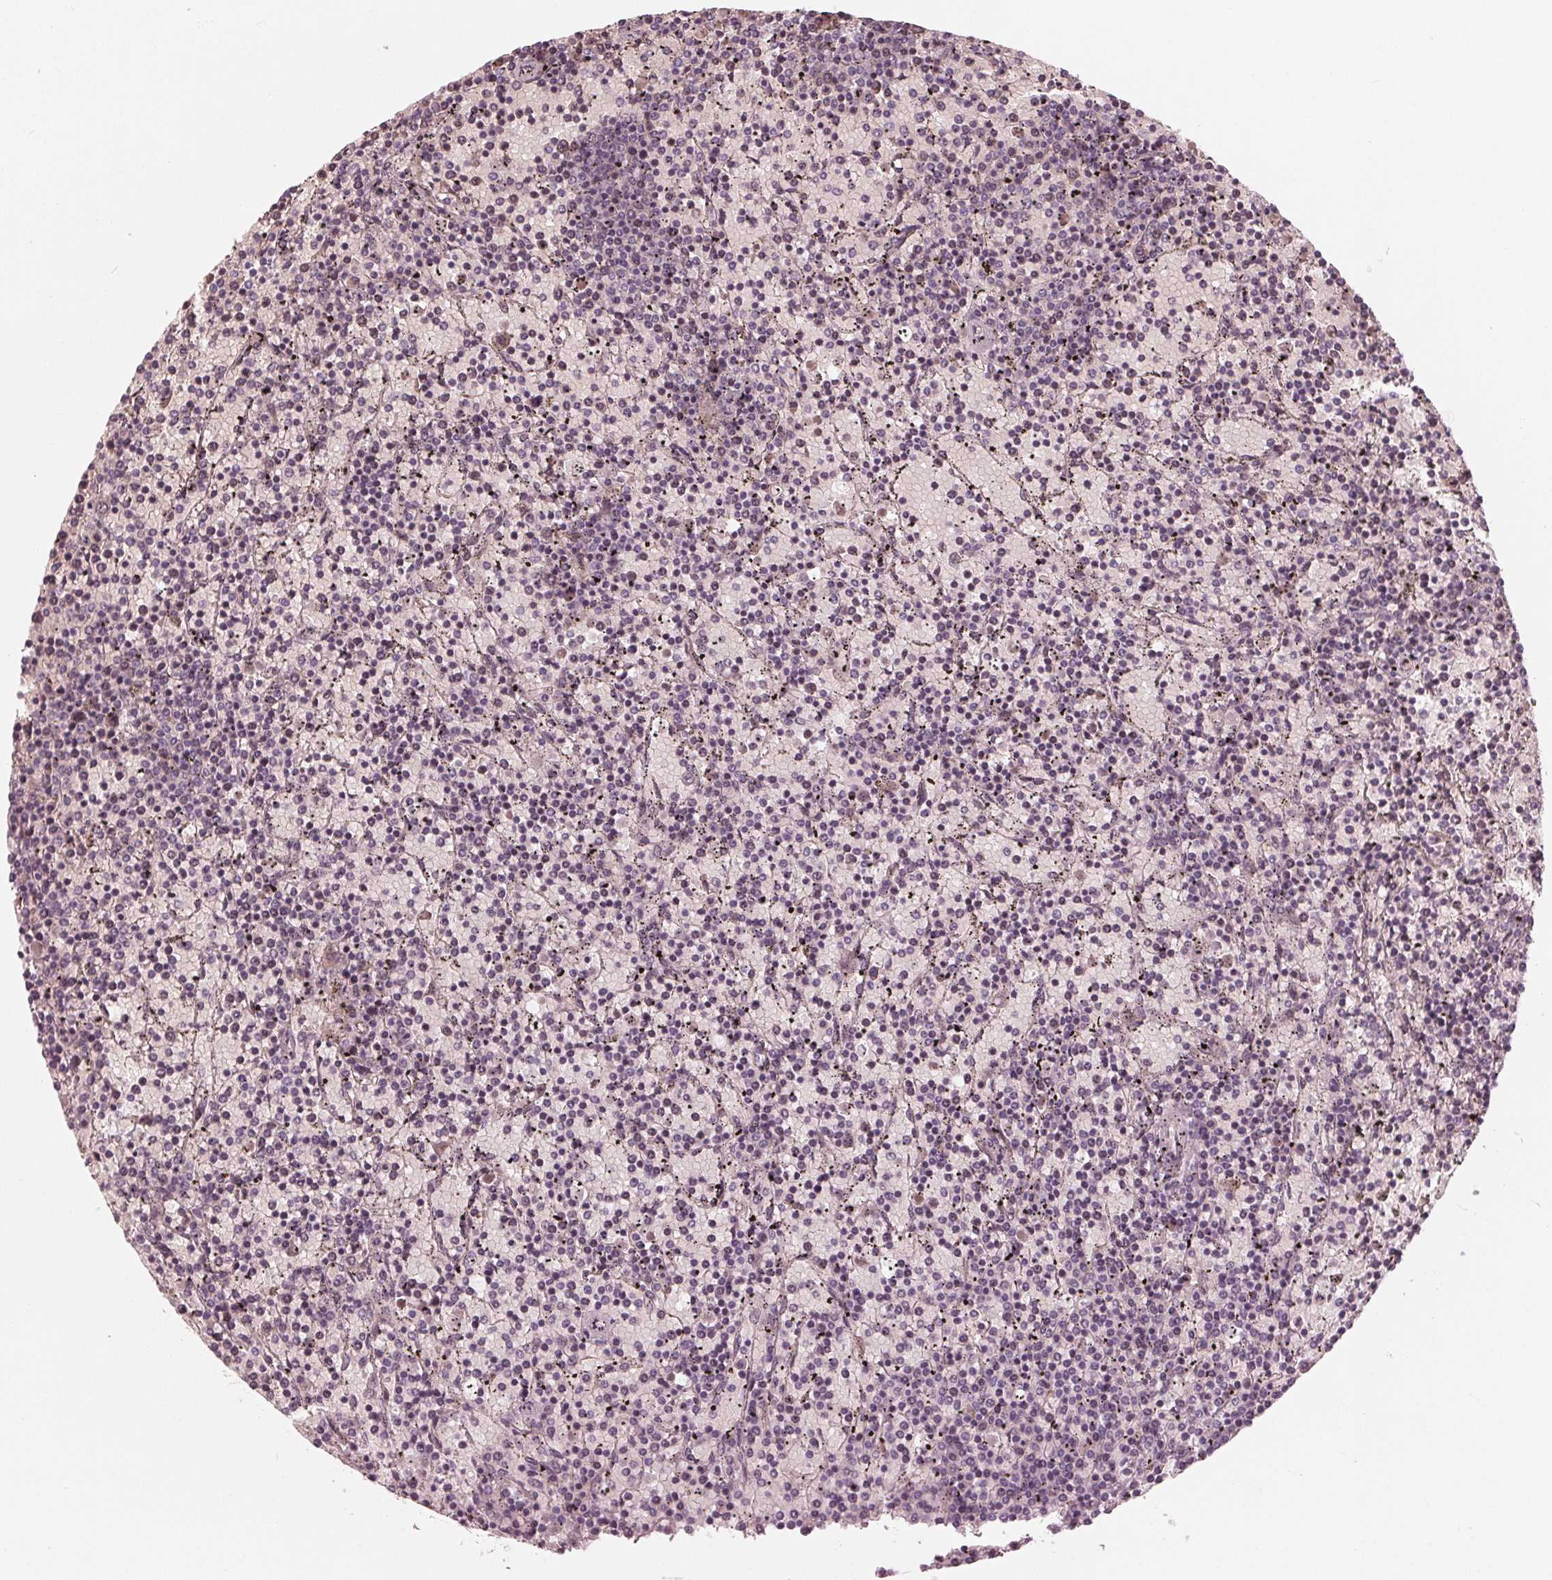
{"staining": {"intensity": "negative", "quantity": "none", "location": "none"}, "tissue": "lymphoma", "cell_type": "Tumor cells", "image_type": "cancer", "snomed": [{"axis": "morphology", "description": "Malignant lymphoma, non-Hodgkin's type, Low grade"}, {"axis": "topography", "description": "Spleen"}], "caption": "An IHC histopathology image of low-grade malignant lymphoma, non-Hodgkin's type is shown. There is no staining in tumor cells of low-grade malignant lymphoma, non-Hodgkin's type.", "gene": "DNMT3L", "patient": {"sex": "female", "age": 77}}